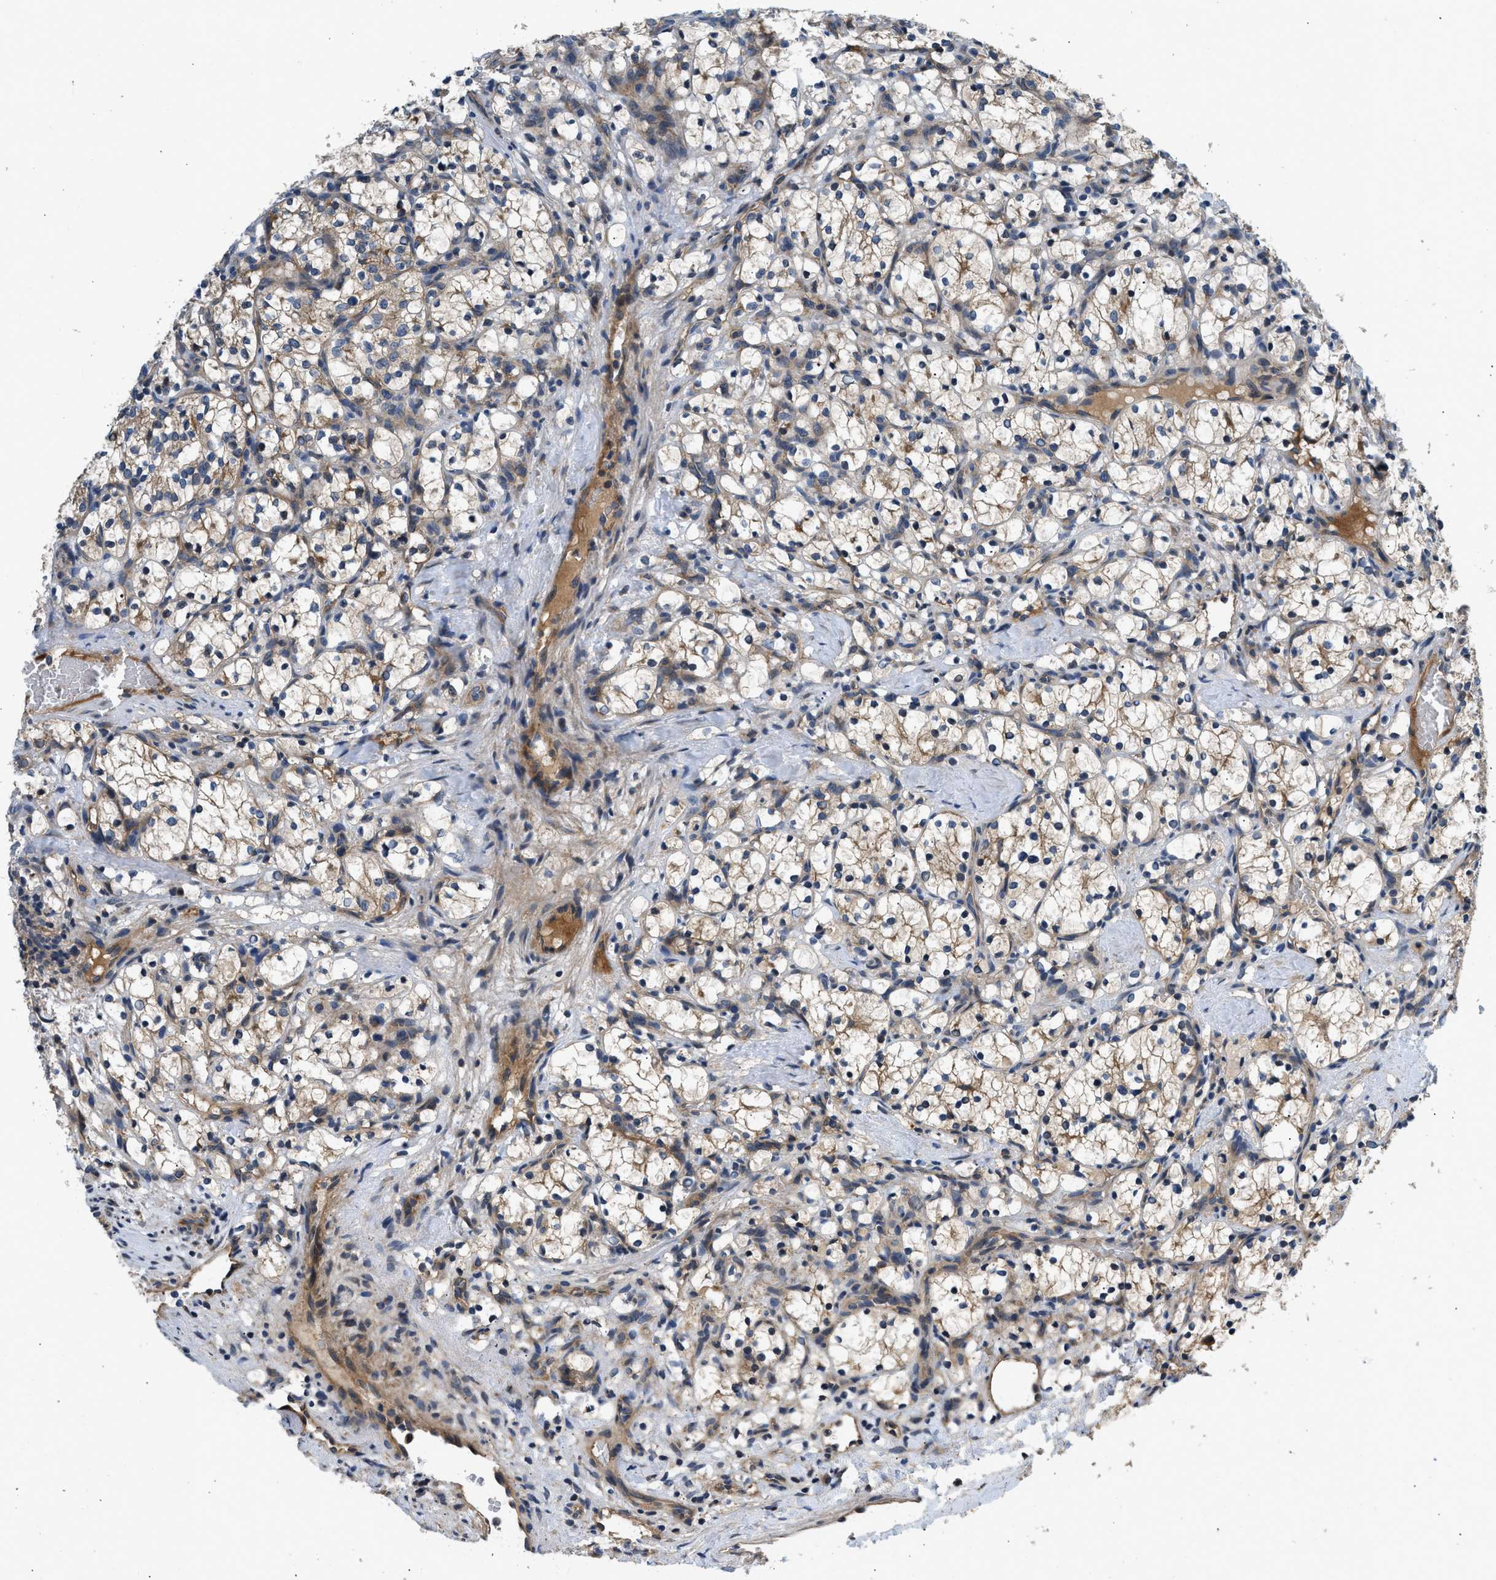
{"staining": {"intensity": "moderate", "quantity": ">75%", "location": "cytoplasmic/membranous"}, "tissue": "renal cancer", "cell_type": "Tumor cells", "image_type": "cancer", "snomed": [{"axis": "morphology", "description": "Adenocarcinoma, NOS"}, {"axis": "topography", "description": "Kidney"}], "caption": "IHC histopathology image of human renal cancer (adenocarcinoma) stained for a protein (brown), which displays medium levels of moderate cytoplasmic/membranous expression in approximately >75% of tumor cells.", "gene": "IL3RA", "patient": {"sex": "female", "age": 69}}